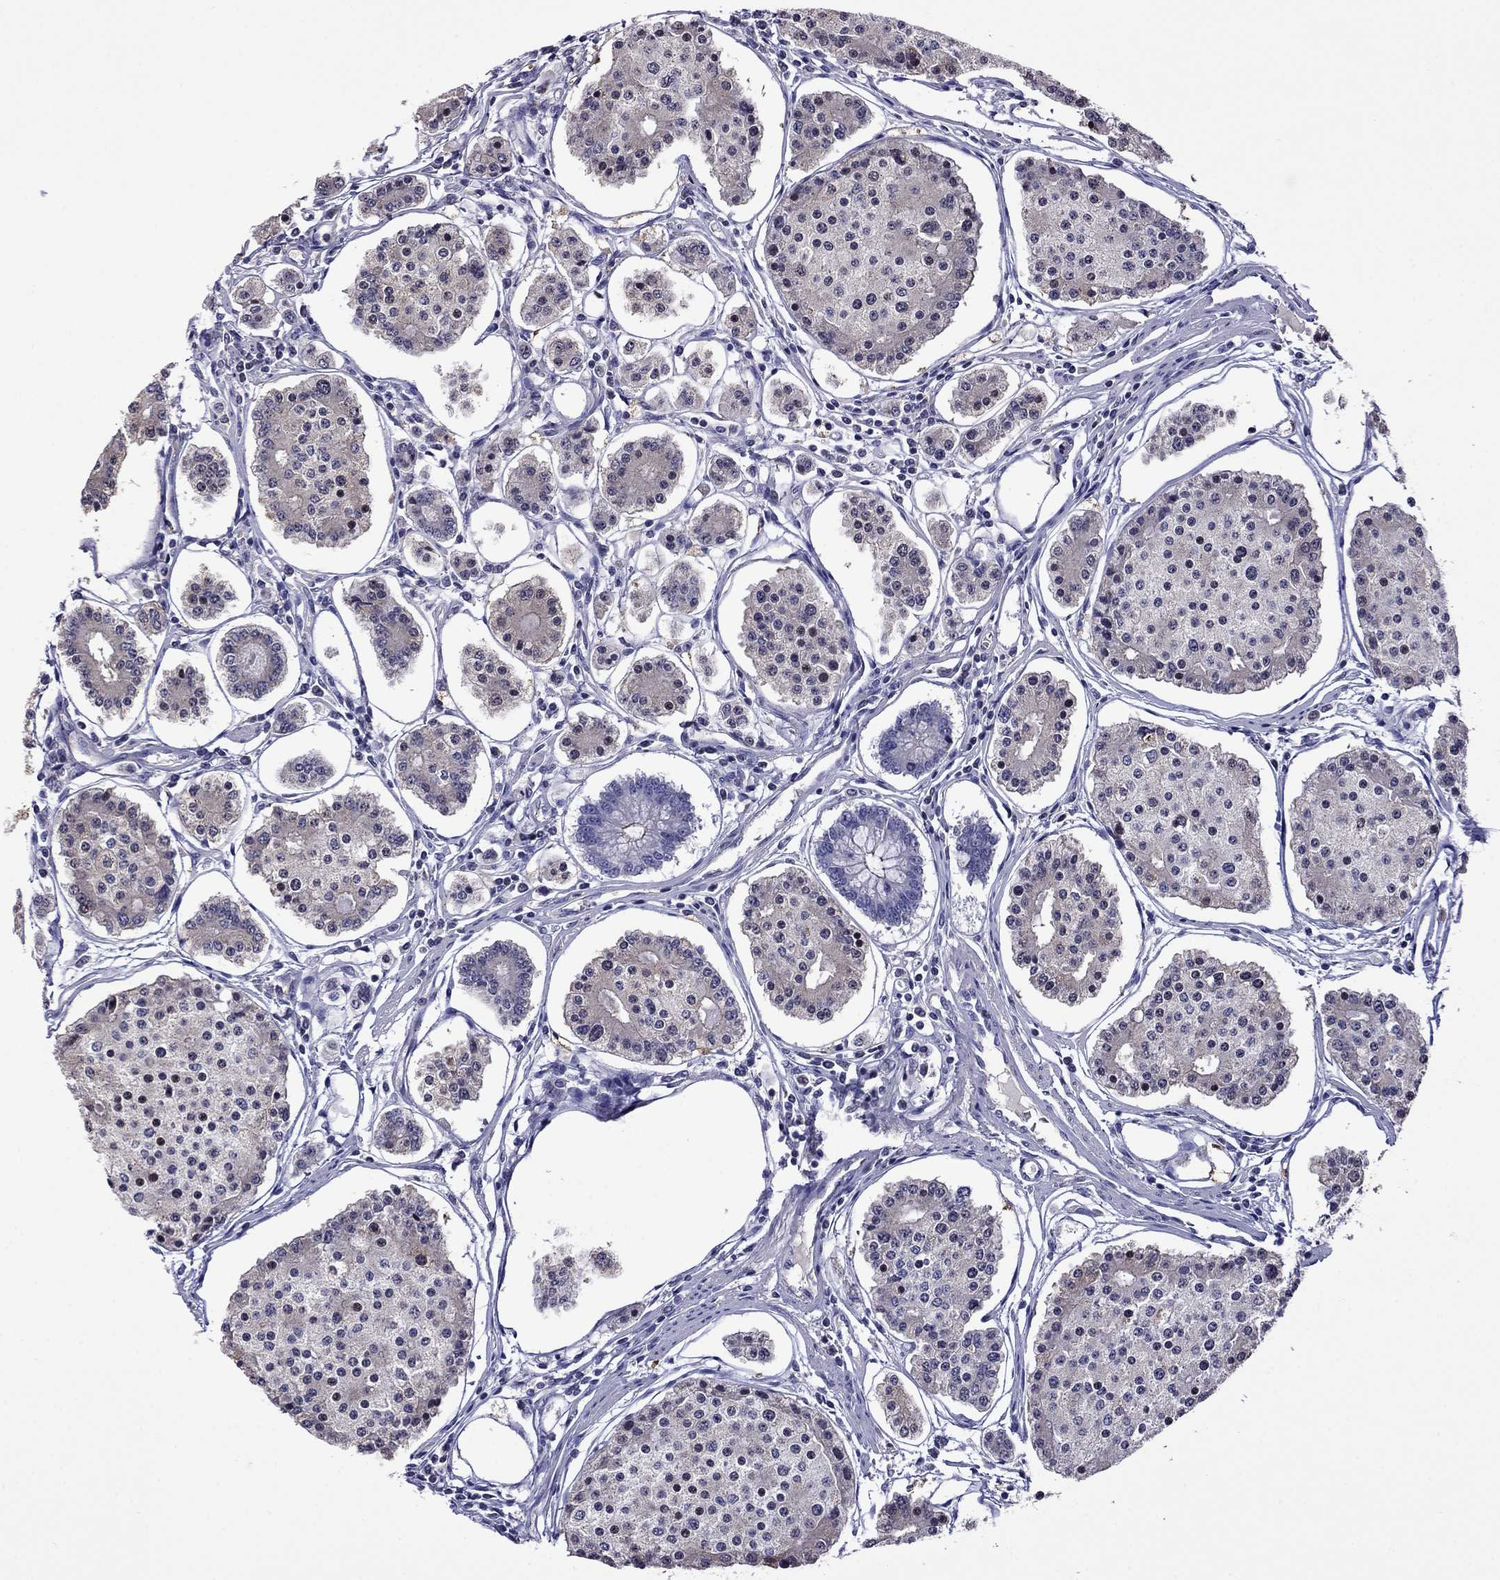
{"staining": {"intensity": "negative", "quantity": "none", "location": "none"}, "tissue": "carcinoid", "cell_type": "Tumor cells", "image_type": "cancer", "snomed": [{"axis": "morphology", "description": "Carcinoid, malignant, NOS"}, {"axis": "topography", "description": "Small intestine"}], "caption": "Carcinoid was stained to show a protein in brown. There is no significant positivity in tumor cells.", "gene": "STAR", "patient": {"sex": "female", "age": 65}}